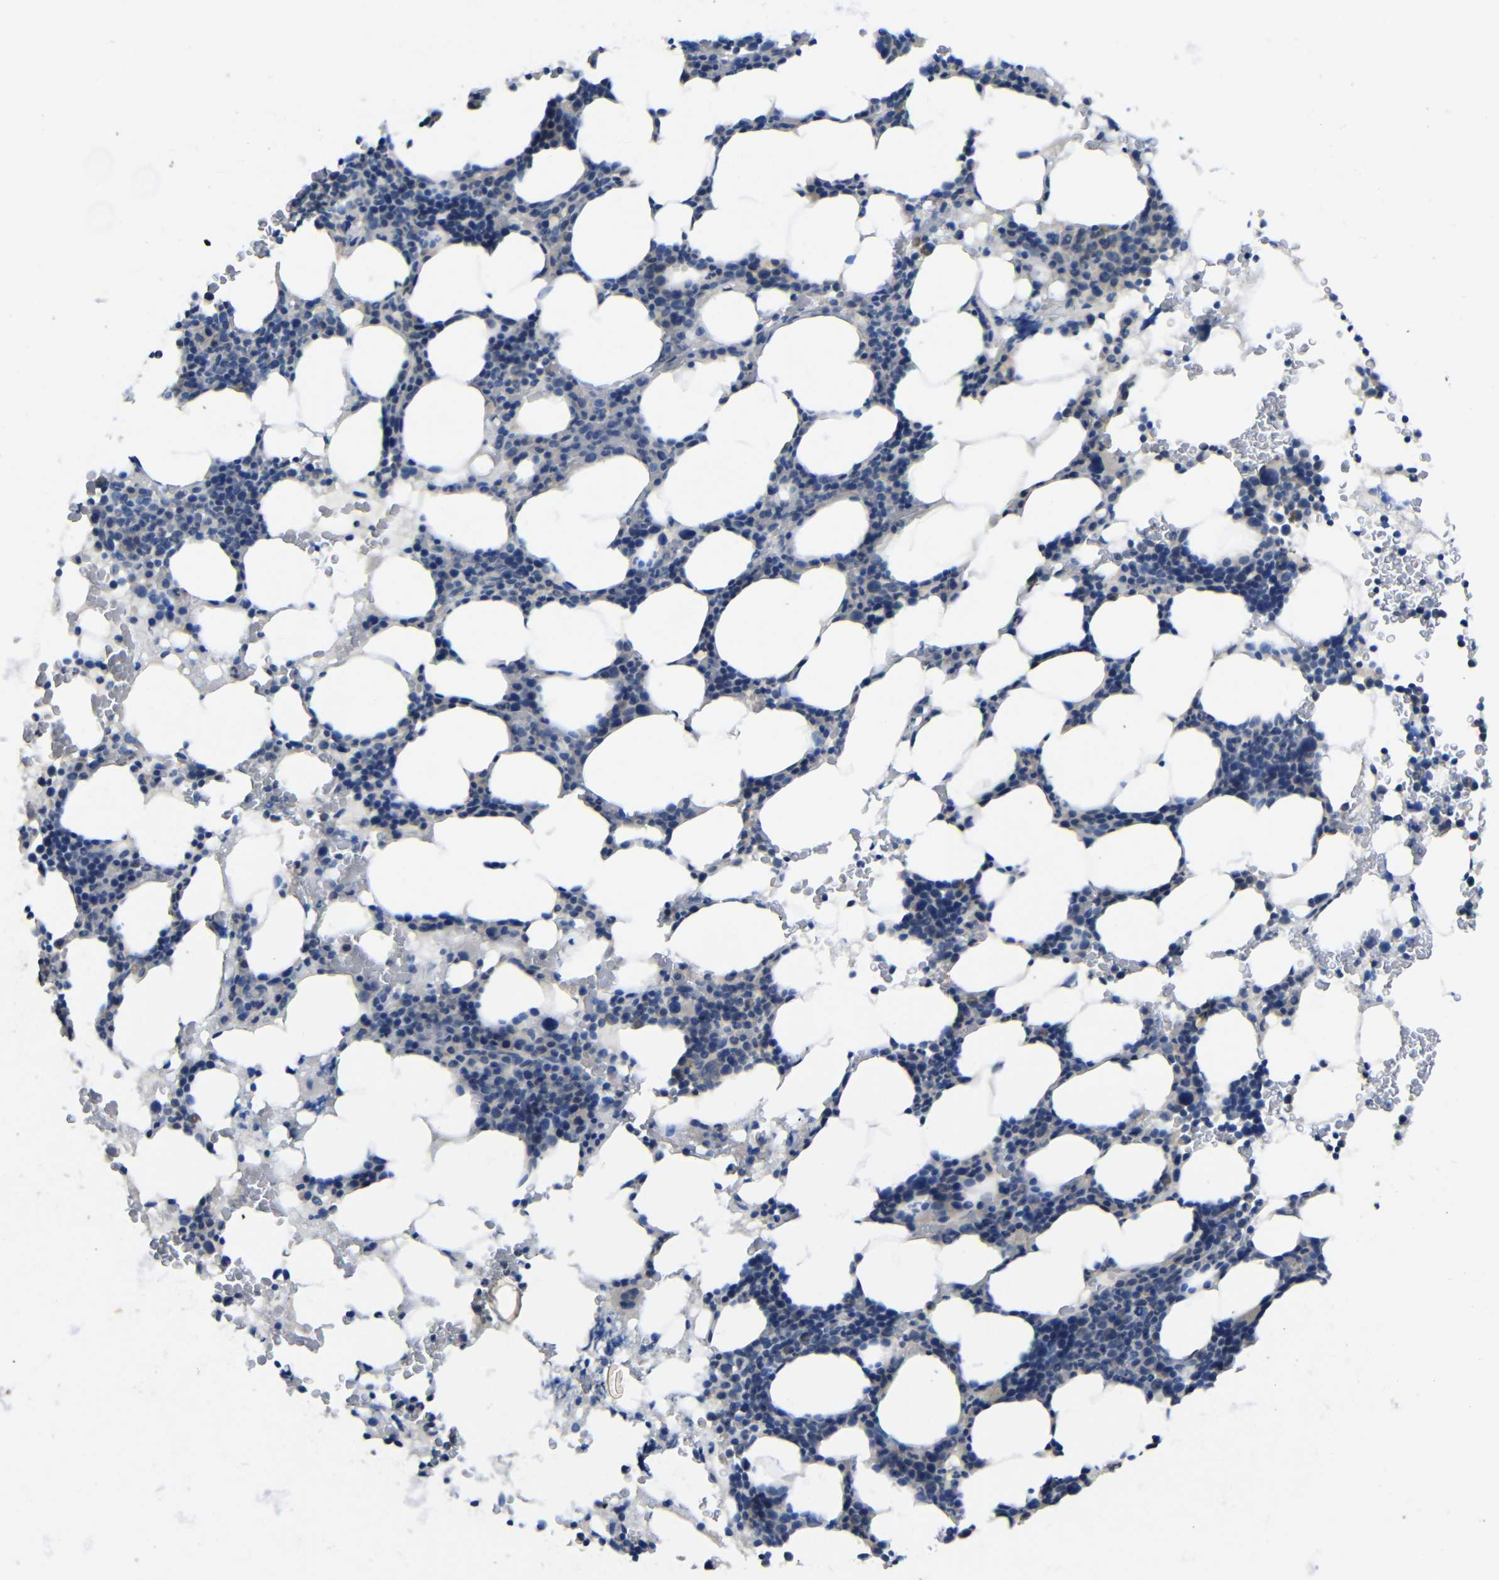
{"staining": {"intensity": "negative", "quantity": "none", "location": "none"}, "tissue": "bone marrow", "cell_type": "Hematopoietic cells", "image_type": "normal", "snomed": [{"axis": "morphology", "description": "Normal tissue, NOS"}, {"axis": "morphology", "description": "Inflammation, NOS"}, {"axis": "topography", "description": "Bone marrow"}], "caption": "Human bone marrow stained for a protein using IHC exhibits no staining in hematopoietic cells.", "gene": "HNF1A", "patient": {"sex": "female", "age": 84}}